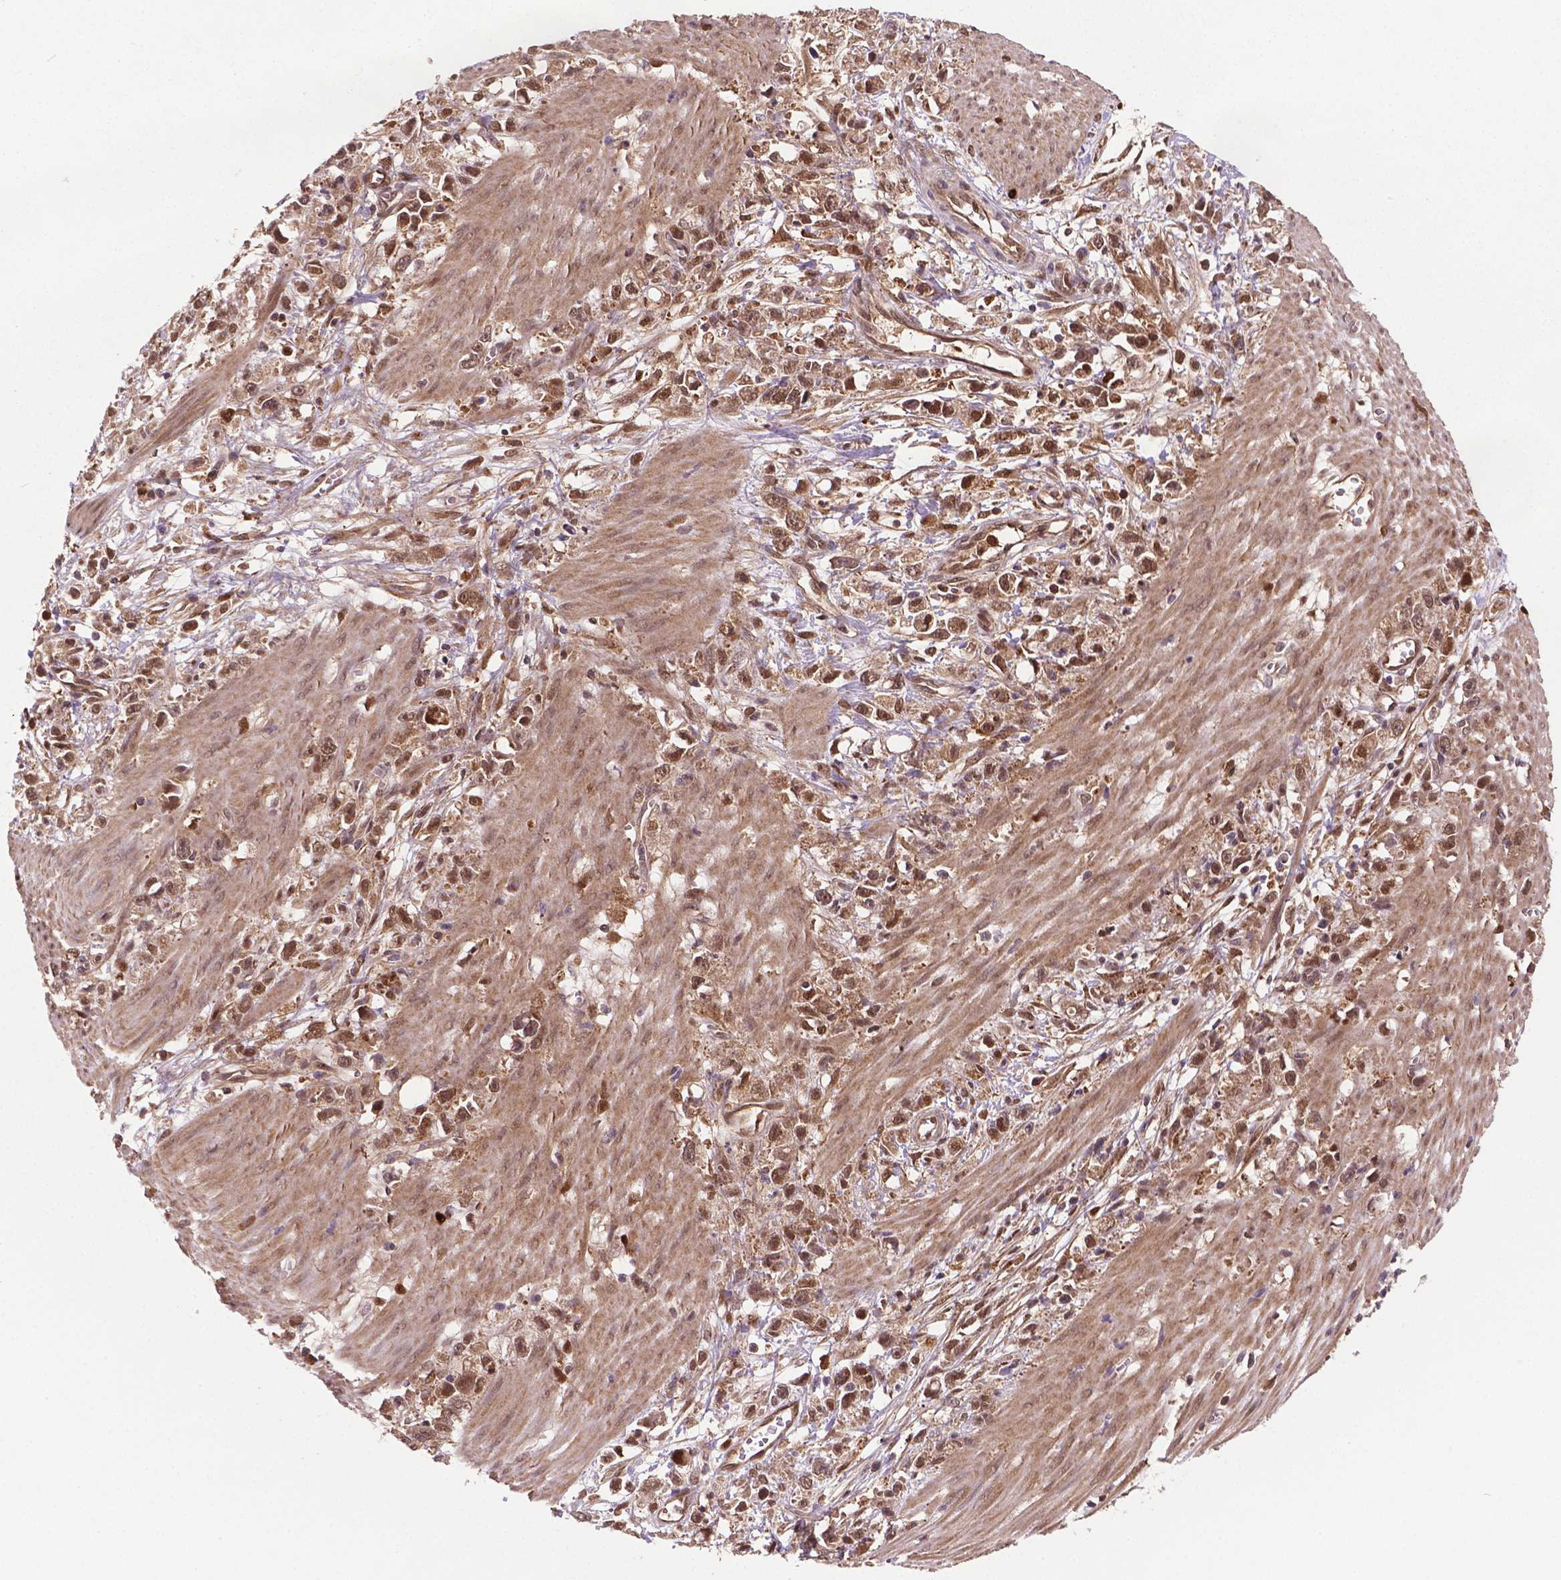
{"staining": {"intensity": "moderate", "quantity": ">75%", "location": "cytoplasmic/membranous,nuclear"}, "tissue": "stomach cancer", "cell_type": "Tumor cells", "image_type": "cancer", "snomed": [{"axis": "morphology", "description": "Adenocarcinoma, NOS"}, {"axis": "topography", "description": "Stomach"}], "caption": "A brown stain shows moderate cytoplasmic/membranous and nuclear positivity of a protein in stomach adenocarcinoma tumor cells.", "gene": "PLIN3", "patient": {"sex": "female", "age": 59}}